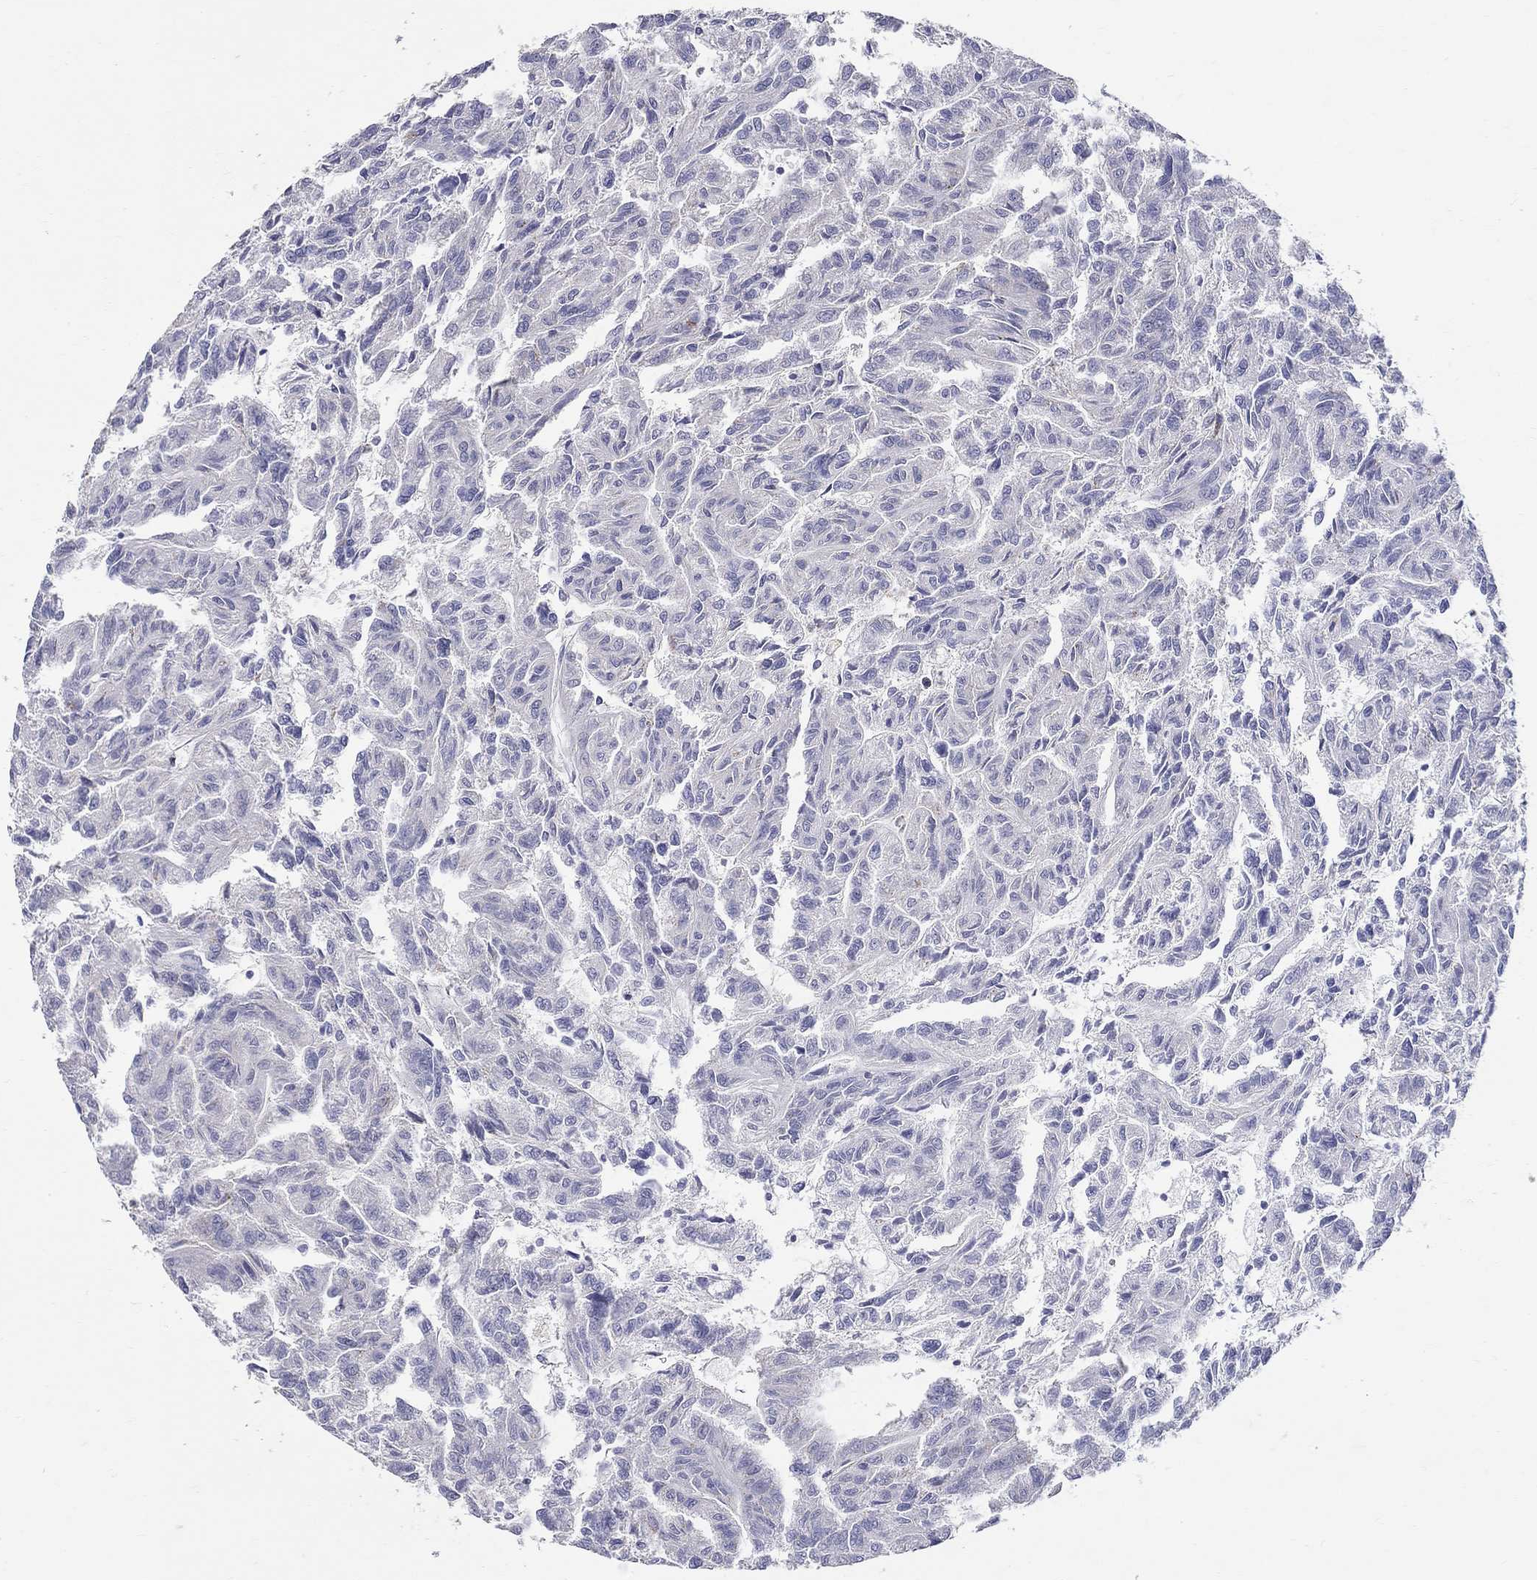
{"staining": {"intensity": "negative", "quantity": "none", "location": "none"}, "tissue": "renal cancer", "cell_type": "Tumor cells", "image_type": "cancer", "snomed": [{"axis": "morphology", "description": "Adenocarcinoma, NOS"}, {"axis": "topography", "description": "Kidney"}], "caption": "There is no significant expression in tumor cells of adenocarcinoma (renal).", "gene": "HMX2", "patient": {"sex": "male", "age": 79}}